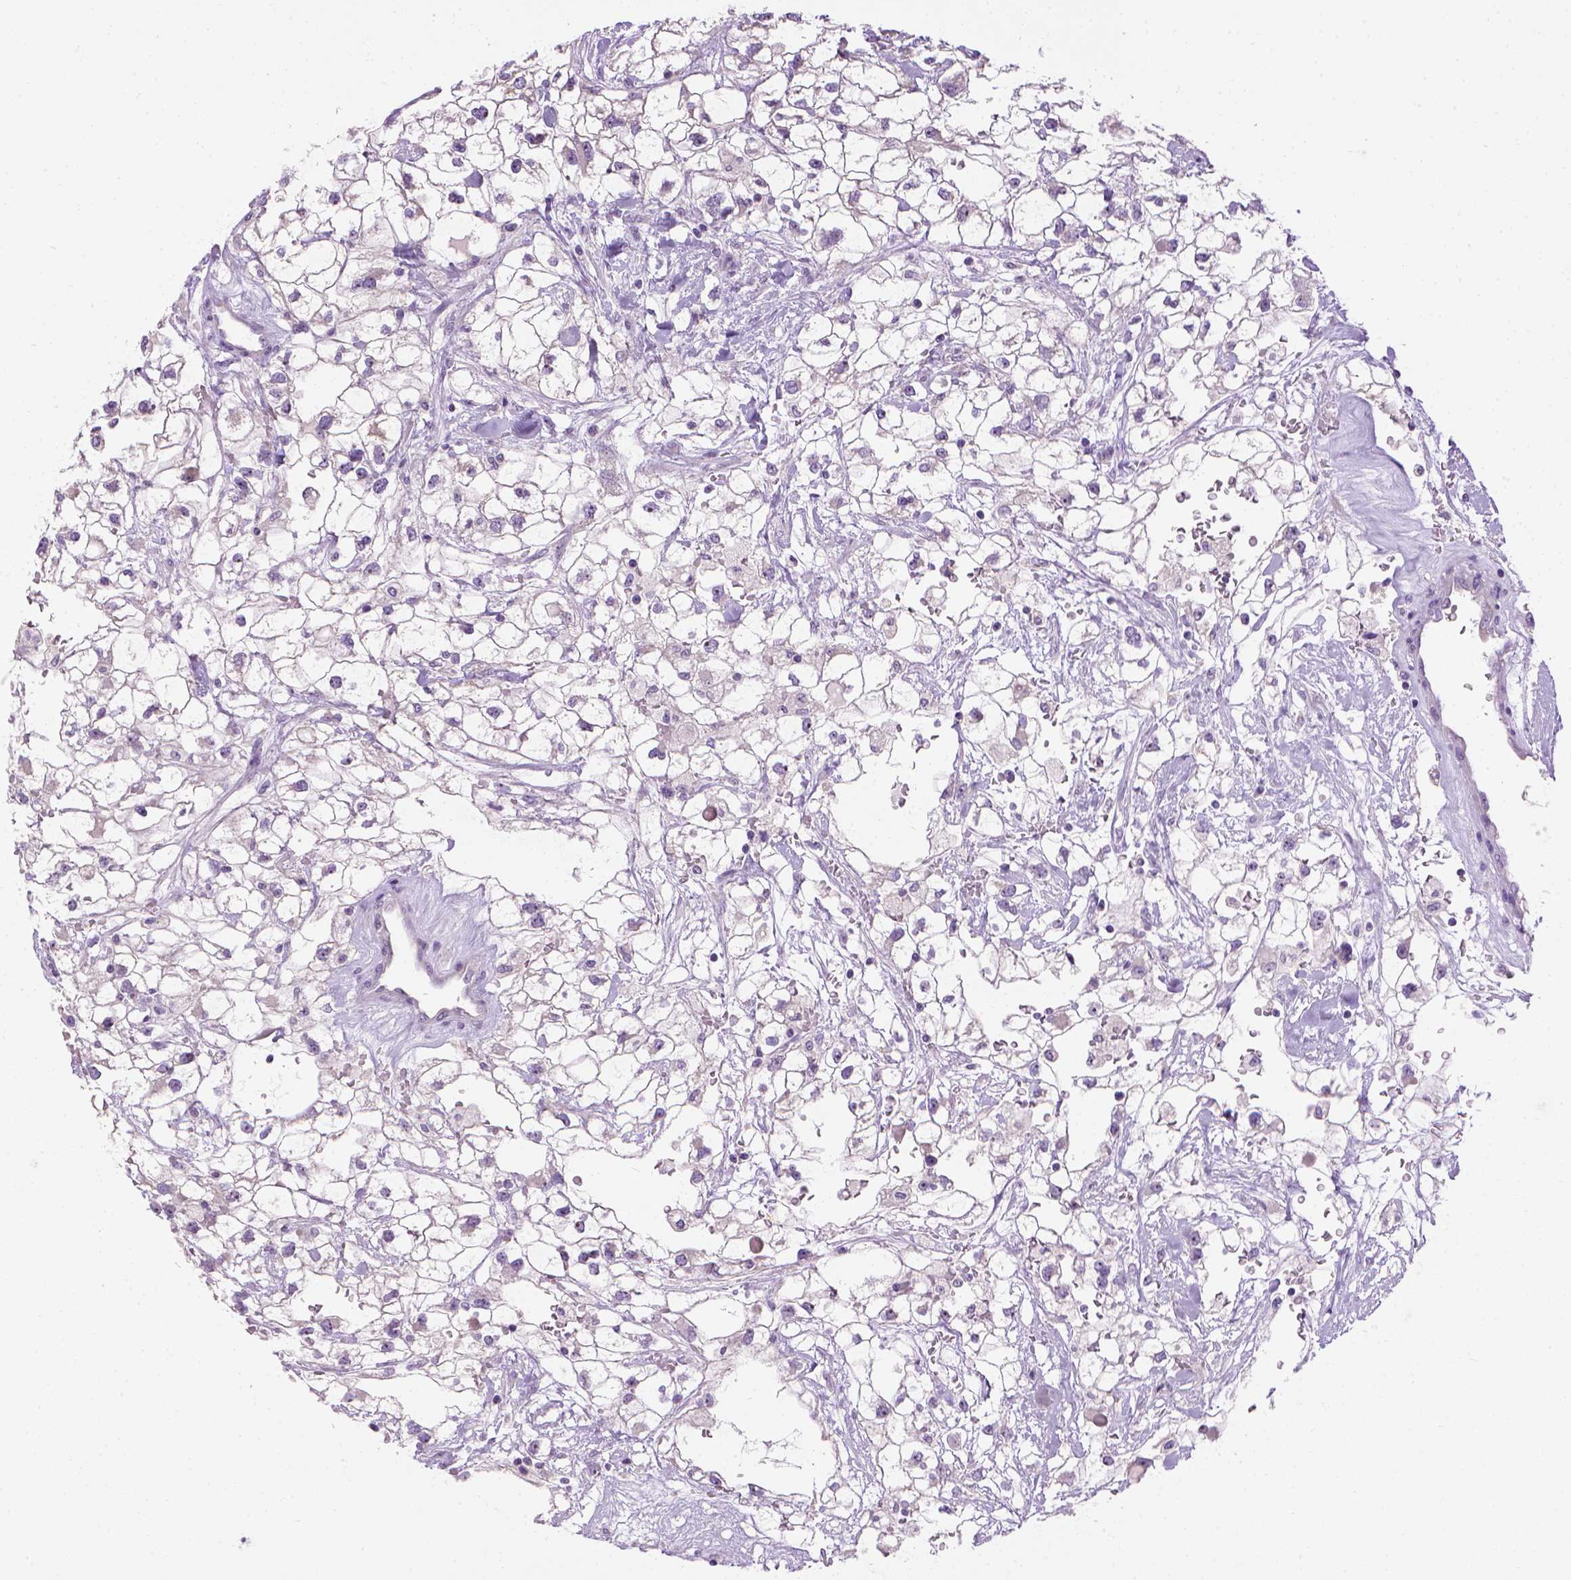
{"staining": {"intensity": "negative", "quantity": "none", "location": "none"}, "tissue": "renal cancer", "cell_type": "Tumor cells", "image_type": "cancer", "snomed": [{"axis": "morphology", "description": "Adenocarcinoma, NOS"}, {"axis": "topography", "description": "Kidney"}], "caption": "Renal adenocarcinoma was stained to show a protein in brown. There is no significant staining in tumor cells. The staining is performed using DAB (3,3'-diaminobenzidine) brown chromogen with nuclei counter-stained in using hematoxylin.", "gene": "UTP4", "patient": {"sex": "male", "age": 59}}